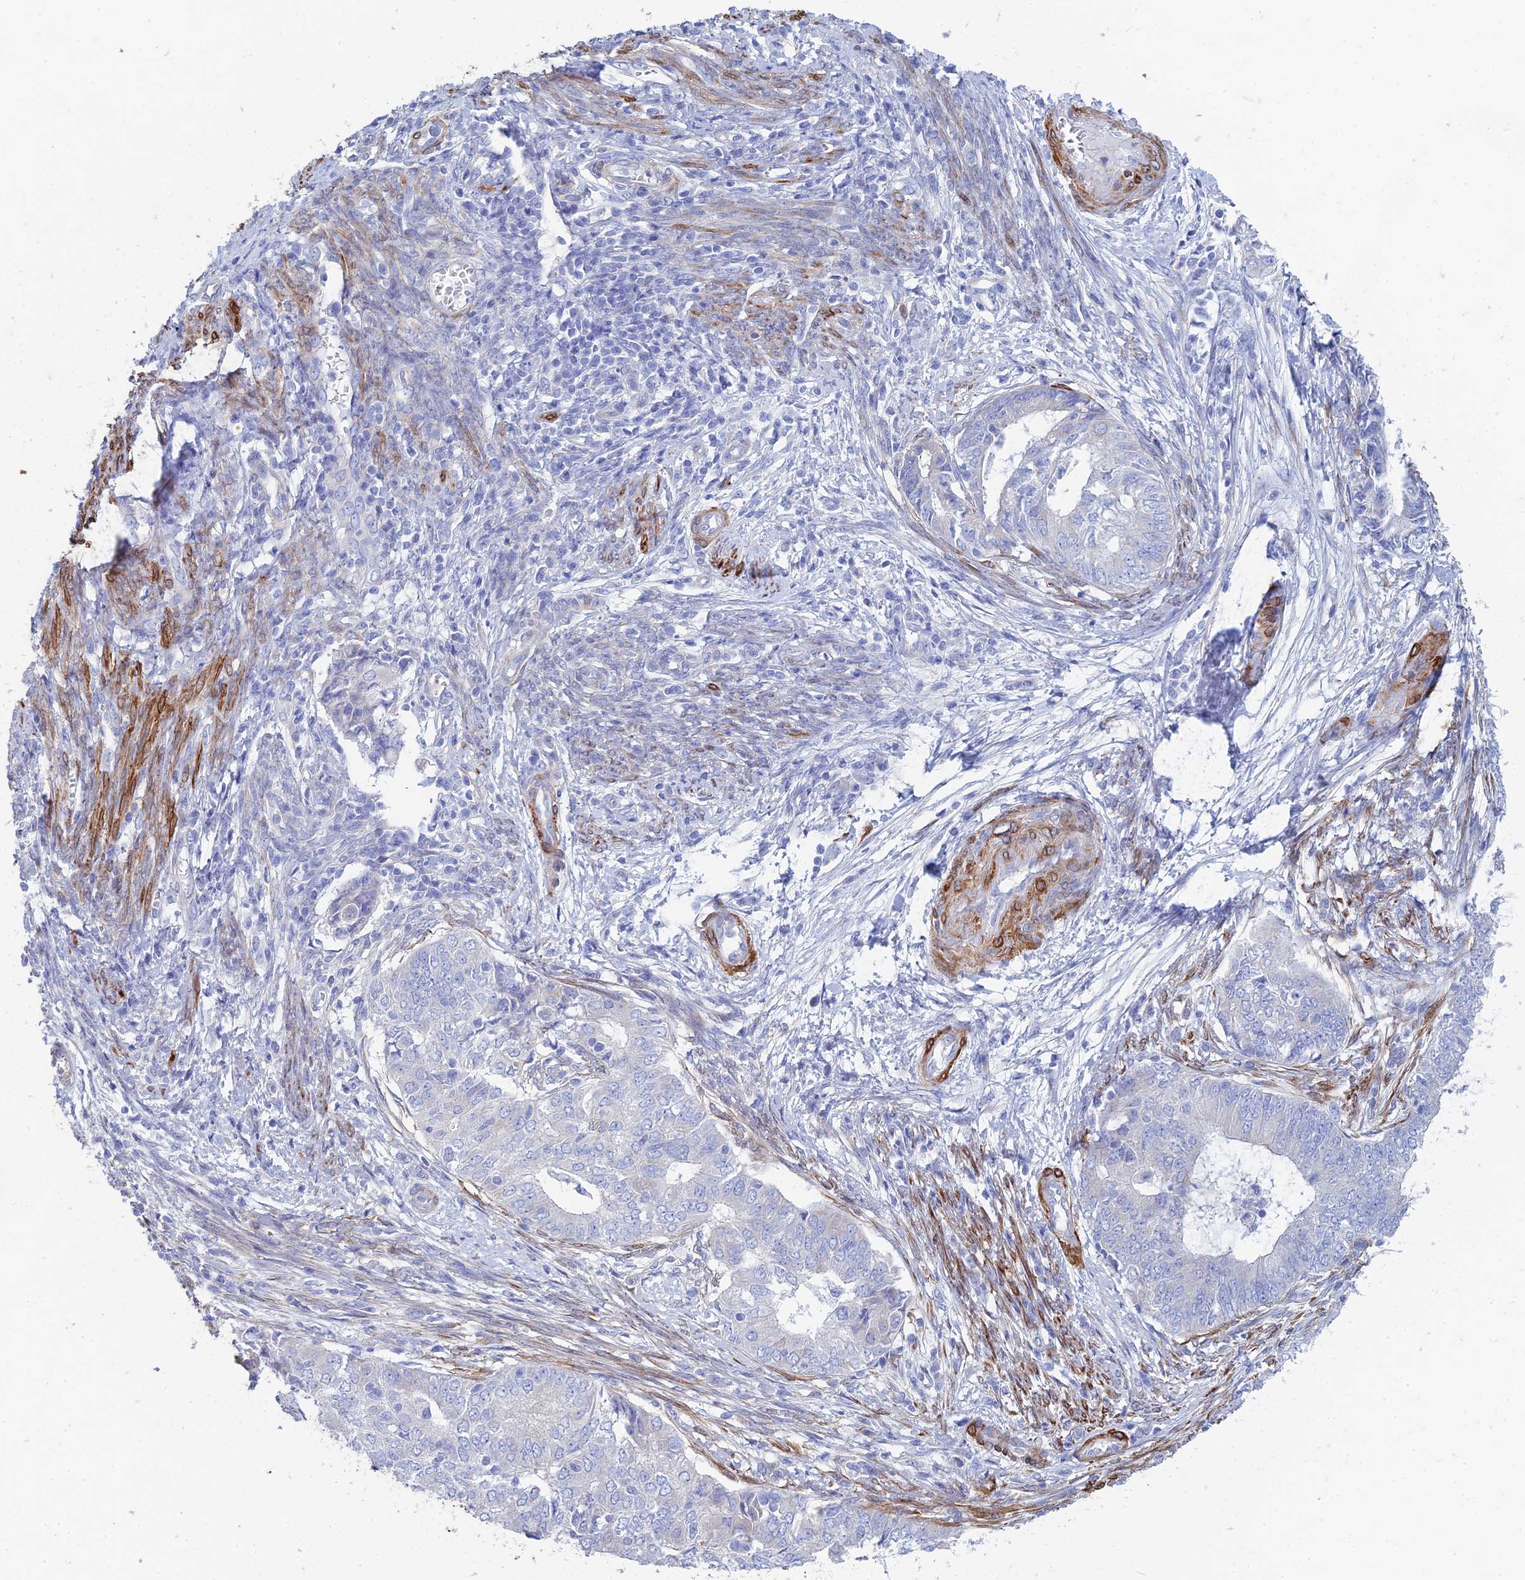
{"staining": {"intensity": "negative", "quantity": "none", "location": "none"}, "tissue": "endometrial cancer", "cell_type": "Tumor cells", "image_type": "cancer", "snomed": [{"axis": "morphology", "description": "Adenocarcinoma, NOS"}, {"axis": "topography", "description": "Endometrium"}], "caption": "Human endometrial cancer stained for a protein using IHC exhibits no staining in tumor cells.", "gene": "PCDHA8", "patient": {"sex": "female", "age": 62}}